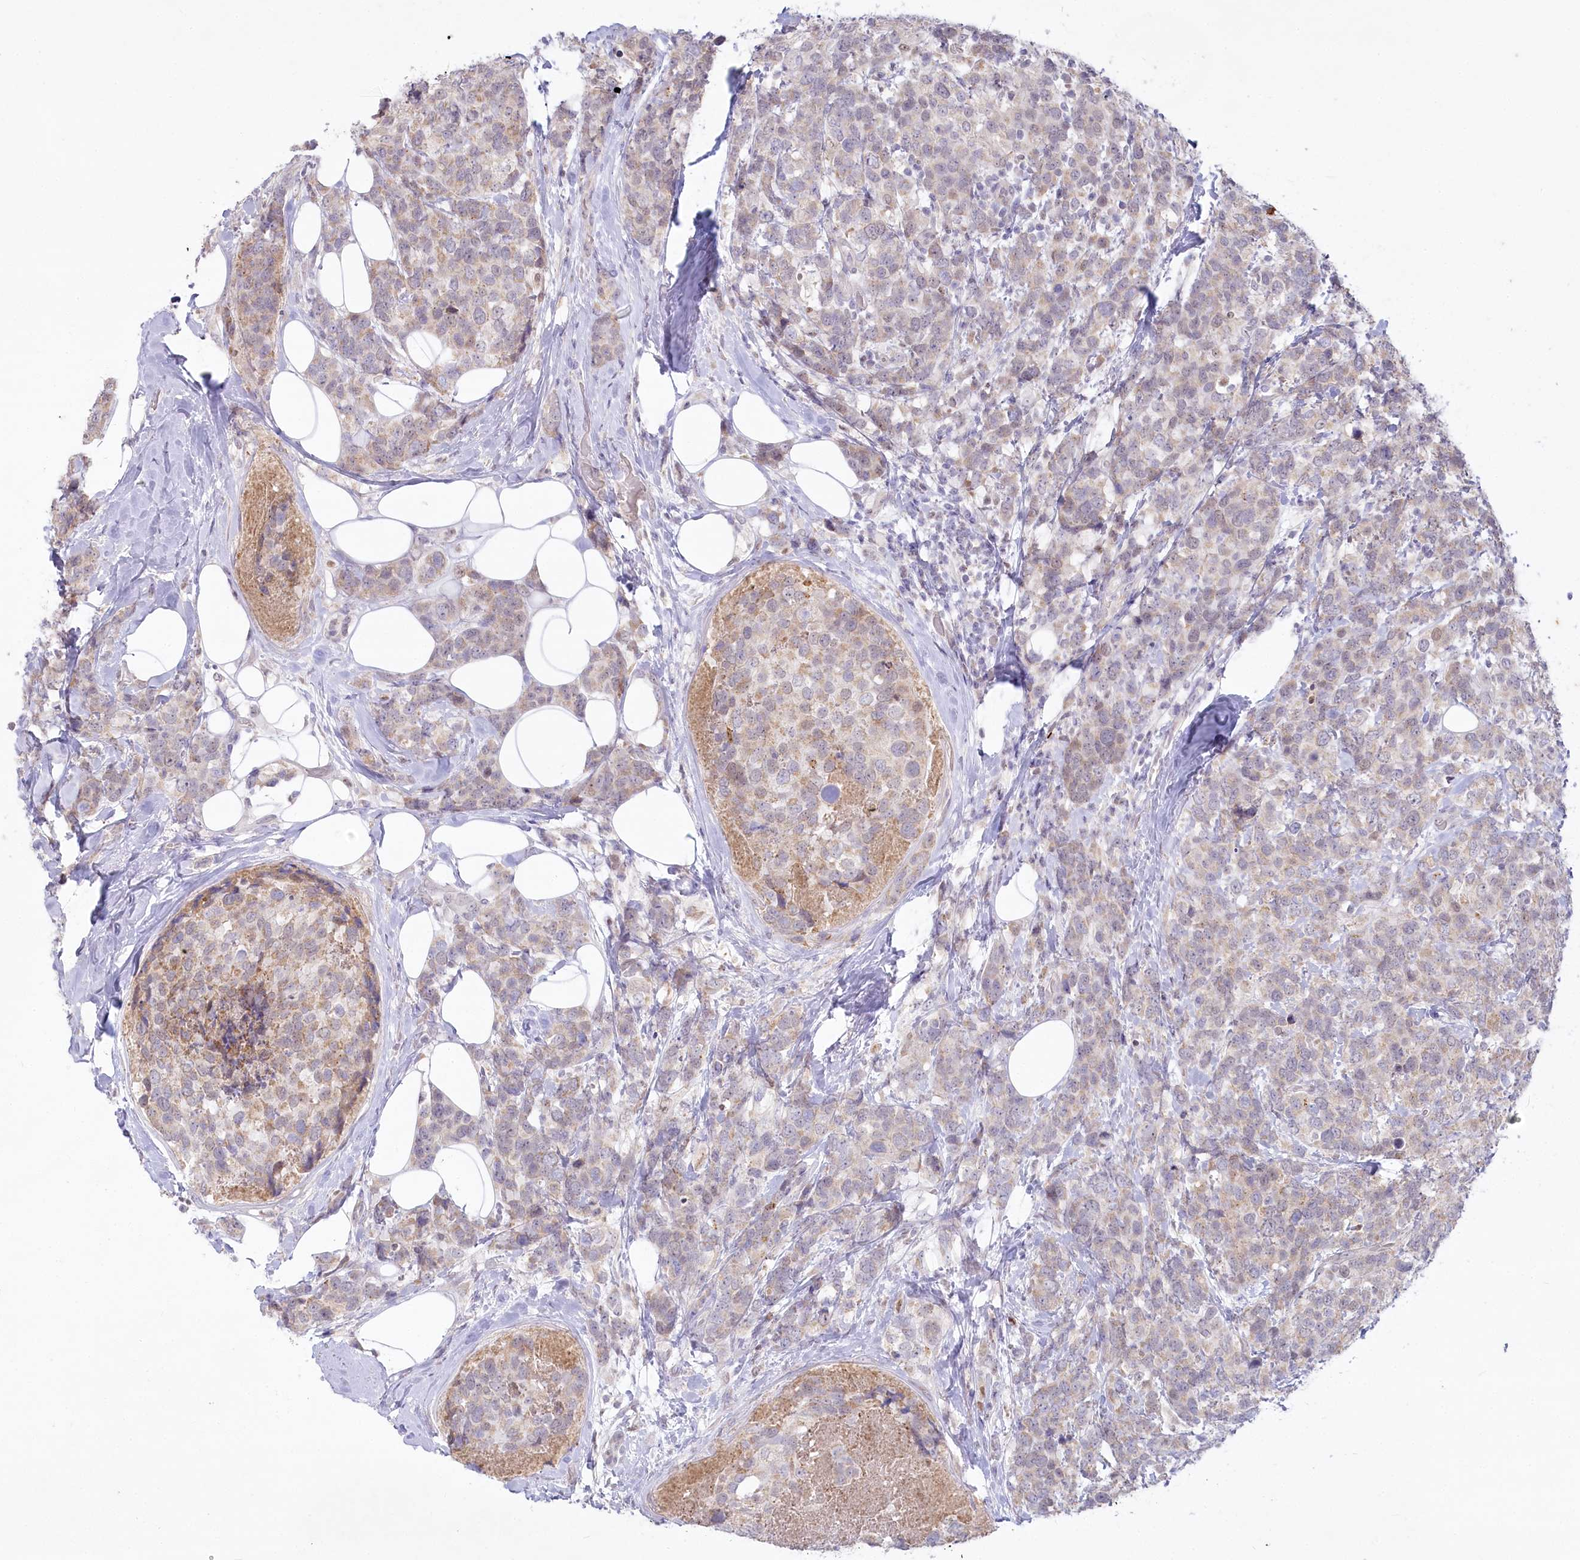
{"staining": {"intensity": "weak", "quantity": "25%-75%", "location": "cytoplasmic/membranous"}, "tissue": "breast cancer", "cell_type": "Tumor cells", "image_type": "cancer", "snomed": [{"axis": "morphology", "description": "Lobular carcinoma"}, {"axis": "topography", "description": "Breast"}], "caption": "Breast cancer stained with a protein marker demonstrates weak staining in tumor cells.", "gene": "ABITRAM", "patient": {"sex": "female", "age": 59}}